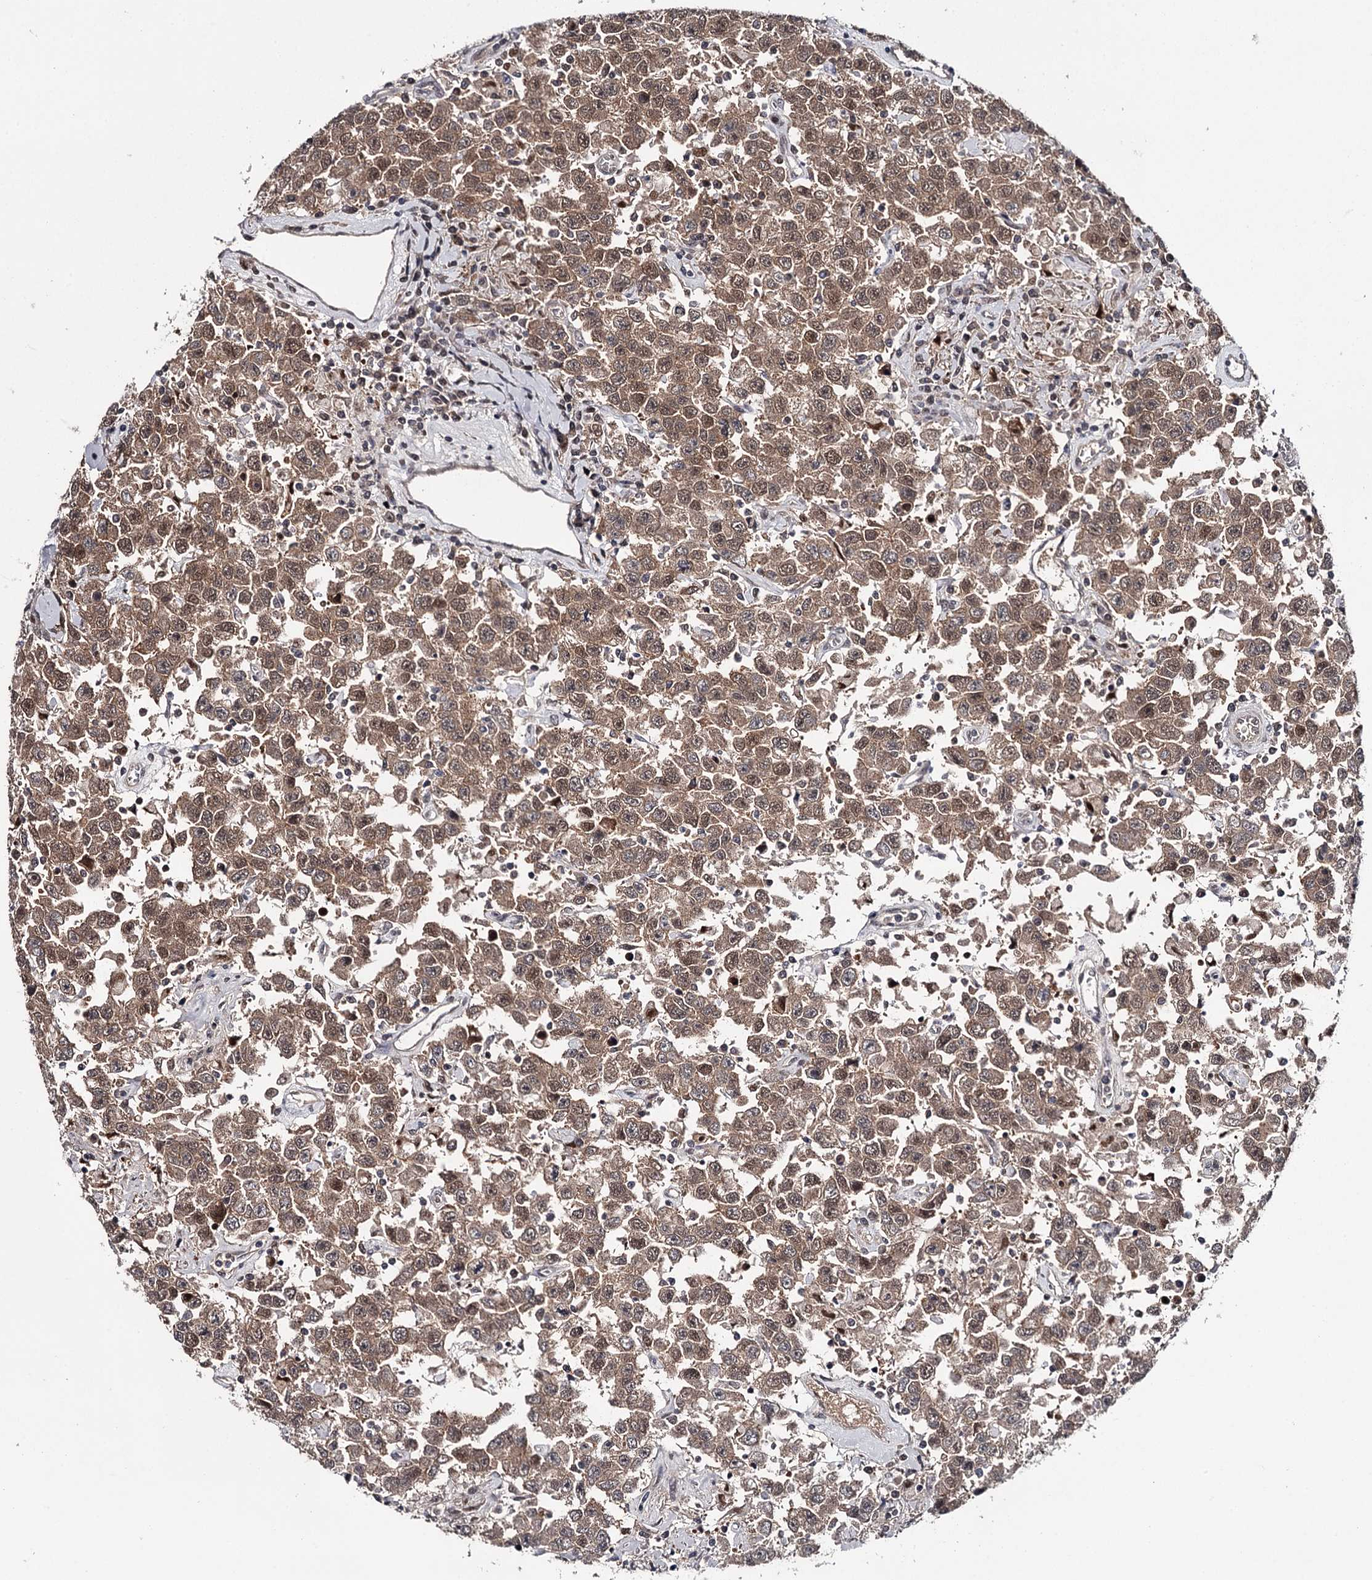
{"staining": {"intensity": "moderate", "quantity": ">75%", "location": "cytoplasmic/membranous,nuclear"}, "tissue": "testis cancer", "cell_type": "Tumor cells", "image_type": "cancer", "snomed": [{"axis": "morphology", "description": "Seminoma, NOS"}, {"axis": "topography", "description": "Testis"}], "caption": "DAB immunohistochemical staining of testis seminoma exhibits moderate cytoplasmic/membranous and nuclear protein expression in about >75% of tumor cells.", "gene": "GTSF1", "patient": {"sex": "male", "age": 41}}